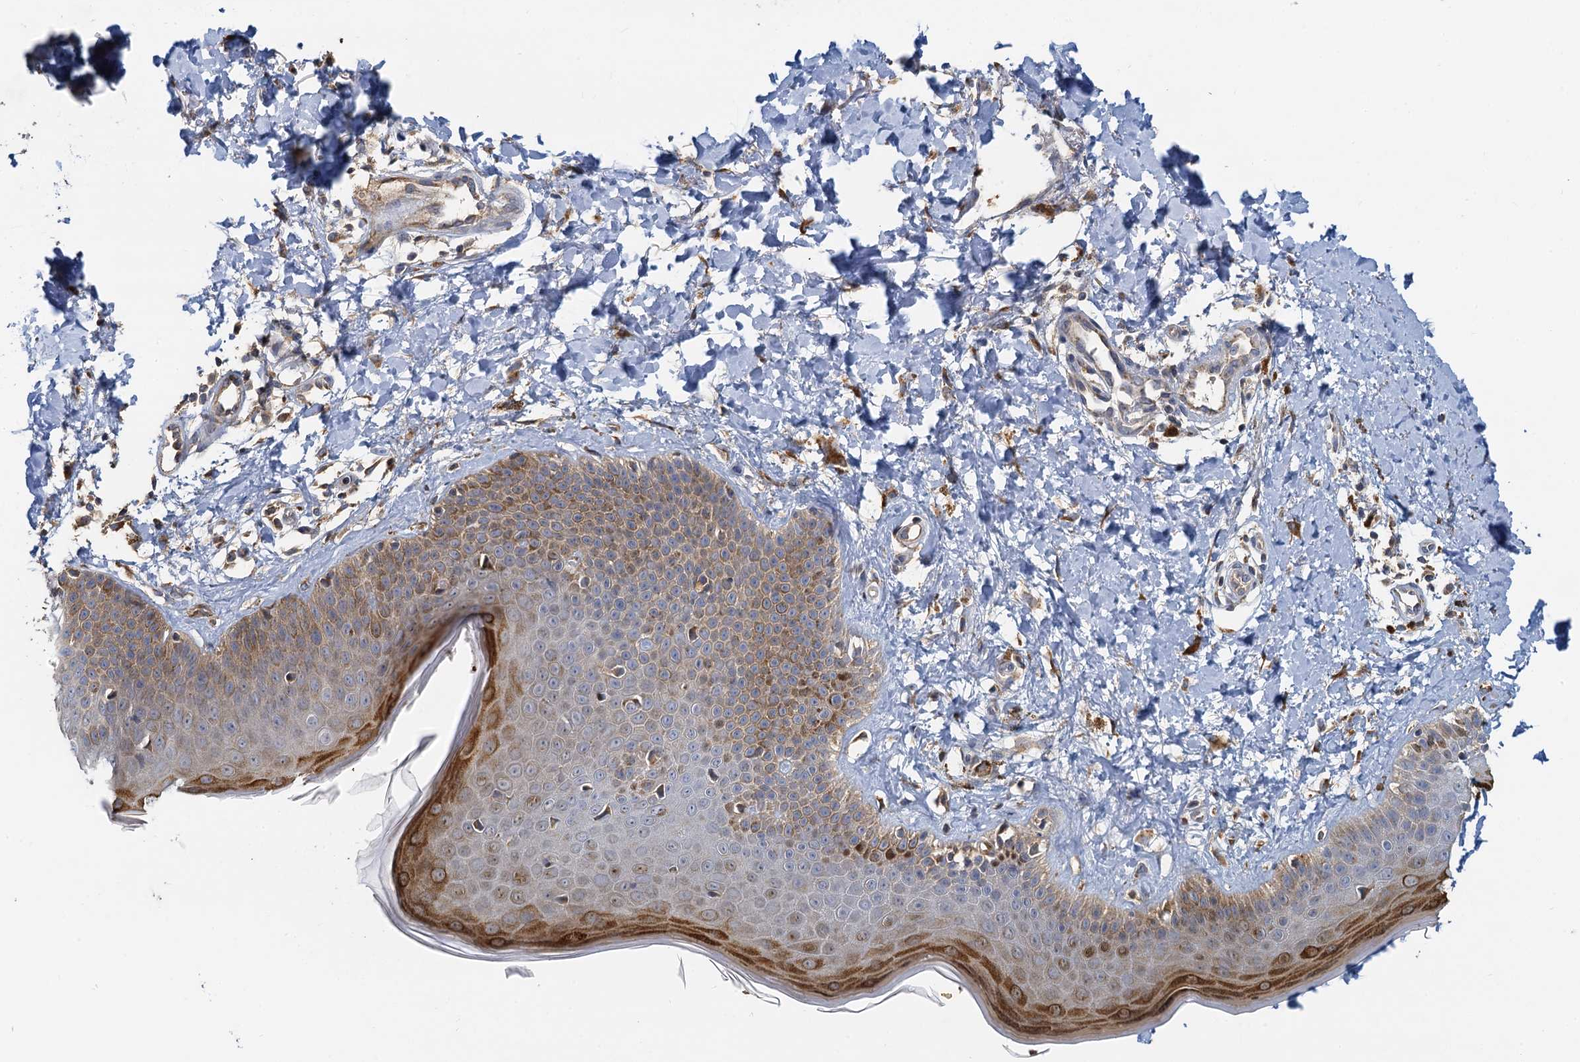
{"staining": {"intensity": "moderate", "quantity": ">75%", "location": "cytoplasmic/membranous"}, "tissue": "skin", "cell_type": "Fibroblasts", "image_type": "normal", "snomed": [{"axis": "morphology", "description": "Normal tissue, NOS"}, {"axis": "topography", "description": "Skin"}], "caption": "Immunohistochemical staining of benign human skin reveals >75% levels of moderate cytoplasmic/membranous protein expression in about >75% of fibroblasts. The staining was performed using DAB to visualize the protein expression in brown, while the nuclei were stained in blue with hematoxylin (Magnification: 20x).", "gene": "NKAPD1", "patient": {"sex": "male", "age": 52}}